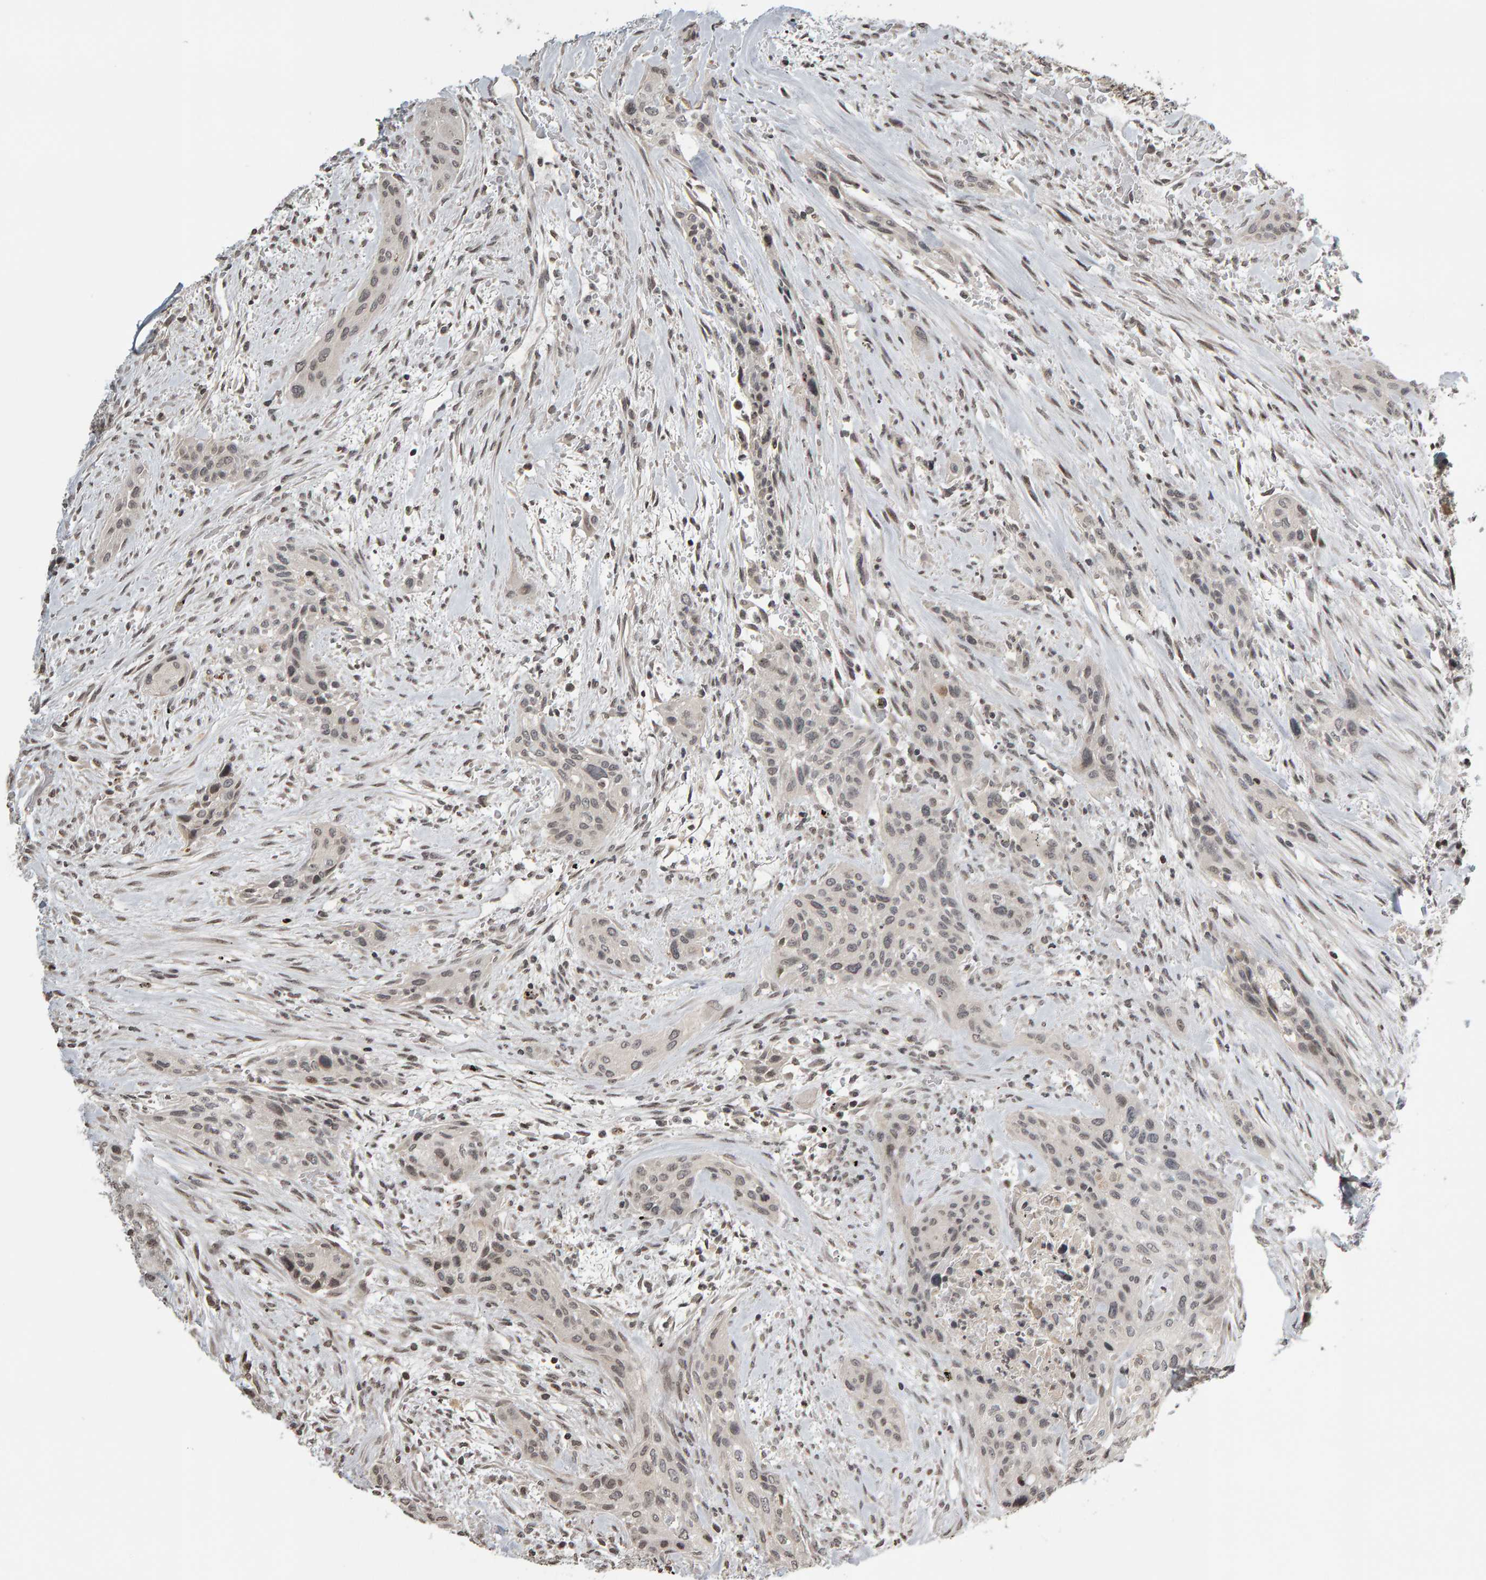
{"staining": {"intensity": "weak", "quantity": "<25%", "location": "nuclear"}, "tissue": "urothelial cancer", "cell_type": "Tumor cells", "image_type": "cancer", "snomed": [{"axis": "morphology", "description": "Urothelial carcinoma, High grade"}, {"axis": "topography", "description": "Urinary bladder"}], "caption": "Immunohistochemistry (IHC) image of urothelial cancer stained for a protein (brown), which shows no expression in tumor cells.", "gene": "TRAM1", "patient": {"sex": "male", "age": 35}}